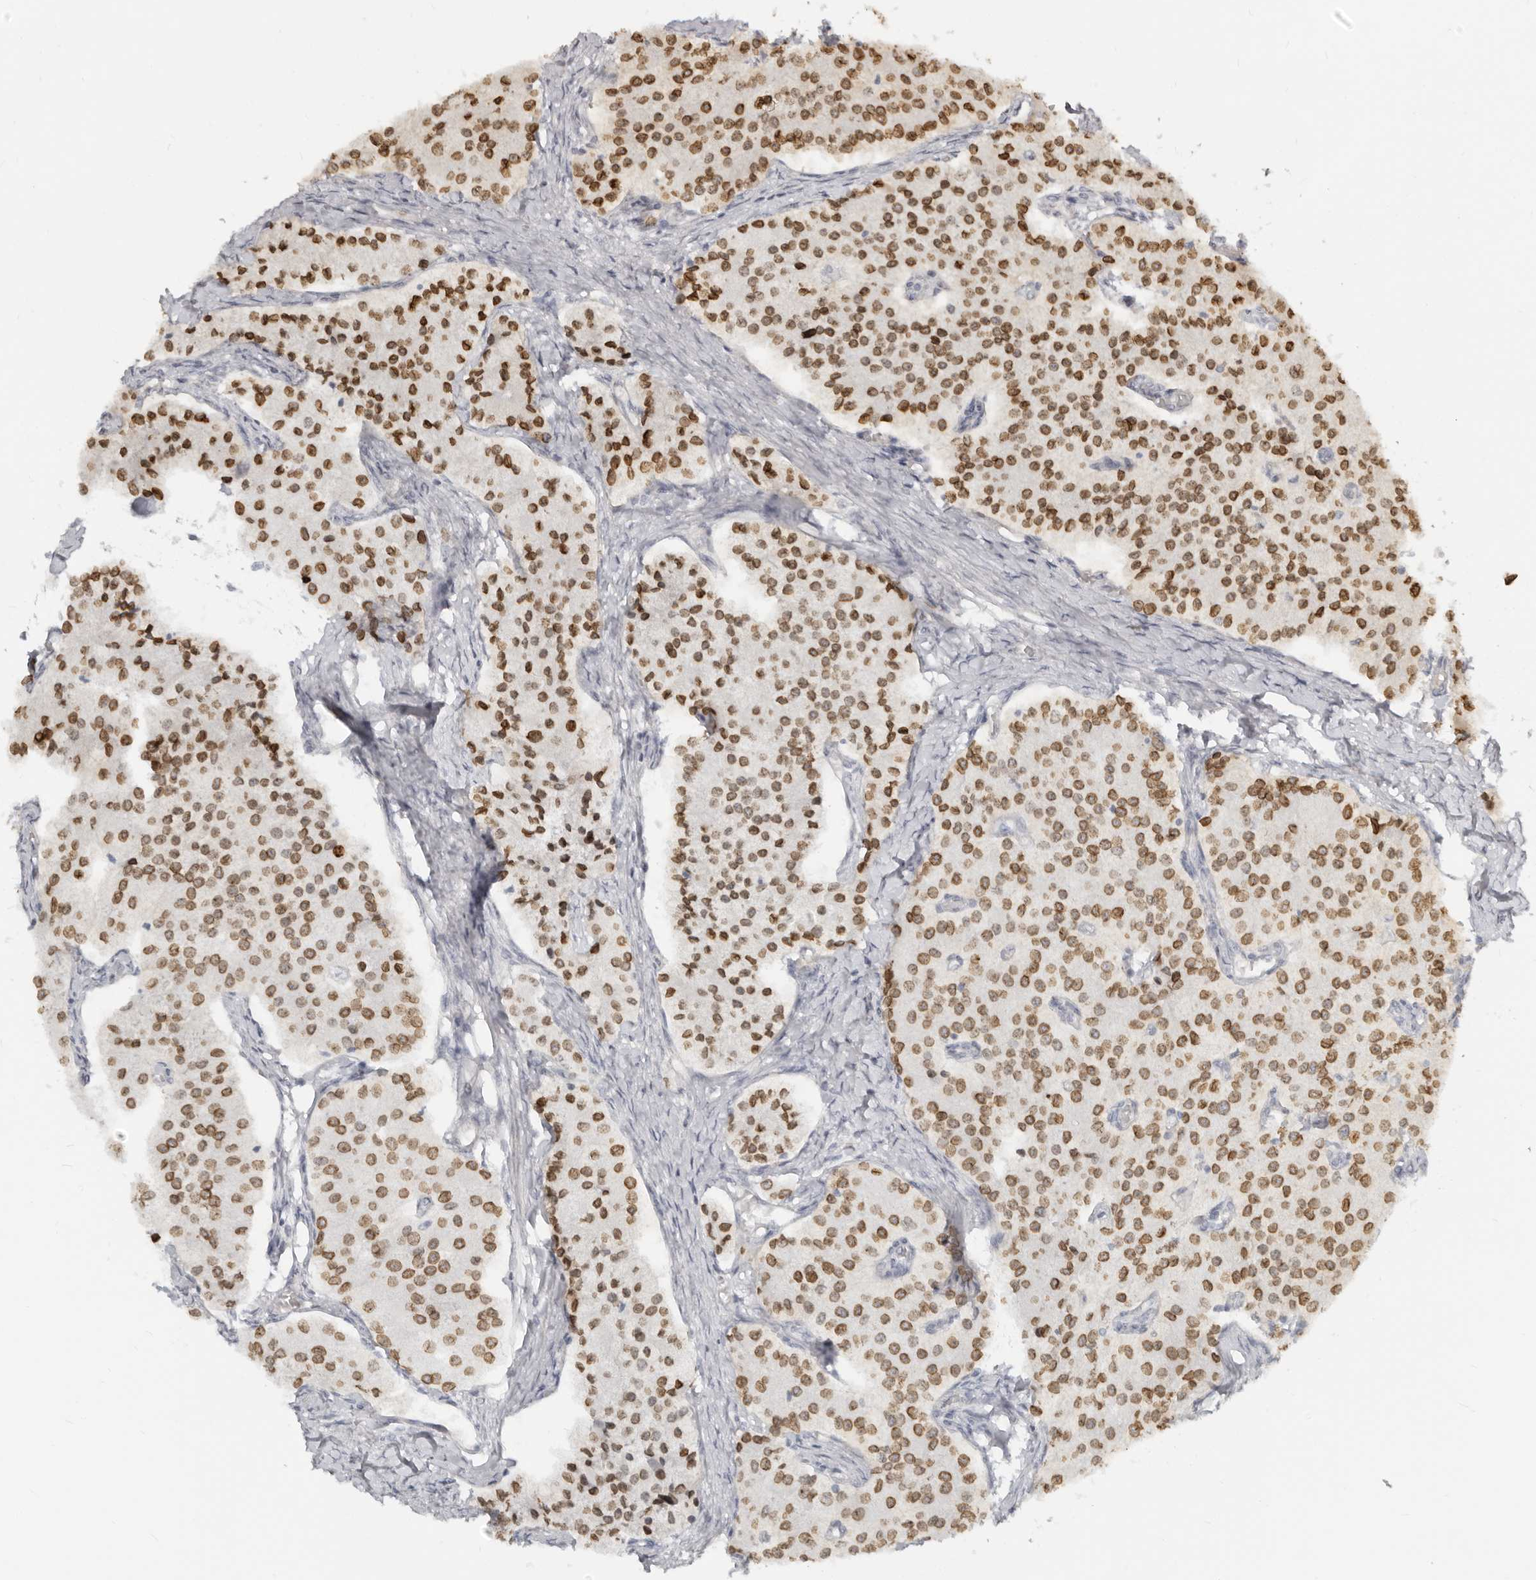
{"staining": {"intensity": "strong", "quantity": "25%-75%", "location": "cytoplasmic/membranous,nuclear"}, "tissue": "carcinoid", "cell_type": "Tumor cells", "image_type": "cancer", "snomed": [{"axis": "morphology", "description": "Carcinoid, malignant, NOS"}, {"axis": "topography", "description": "Colon"}], "caption": "Tumor cells reveal high levels of strong cytoplasmic/membranous and nuclear expression in about 25%-75% of cells in human carcinoid.", "gene": "NUP153", "patient": {"sex": "female", "age": 52}}